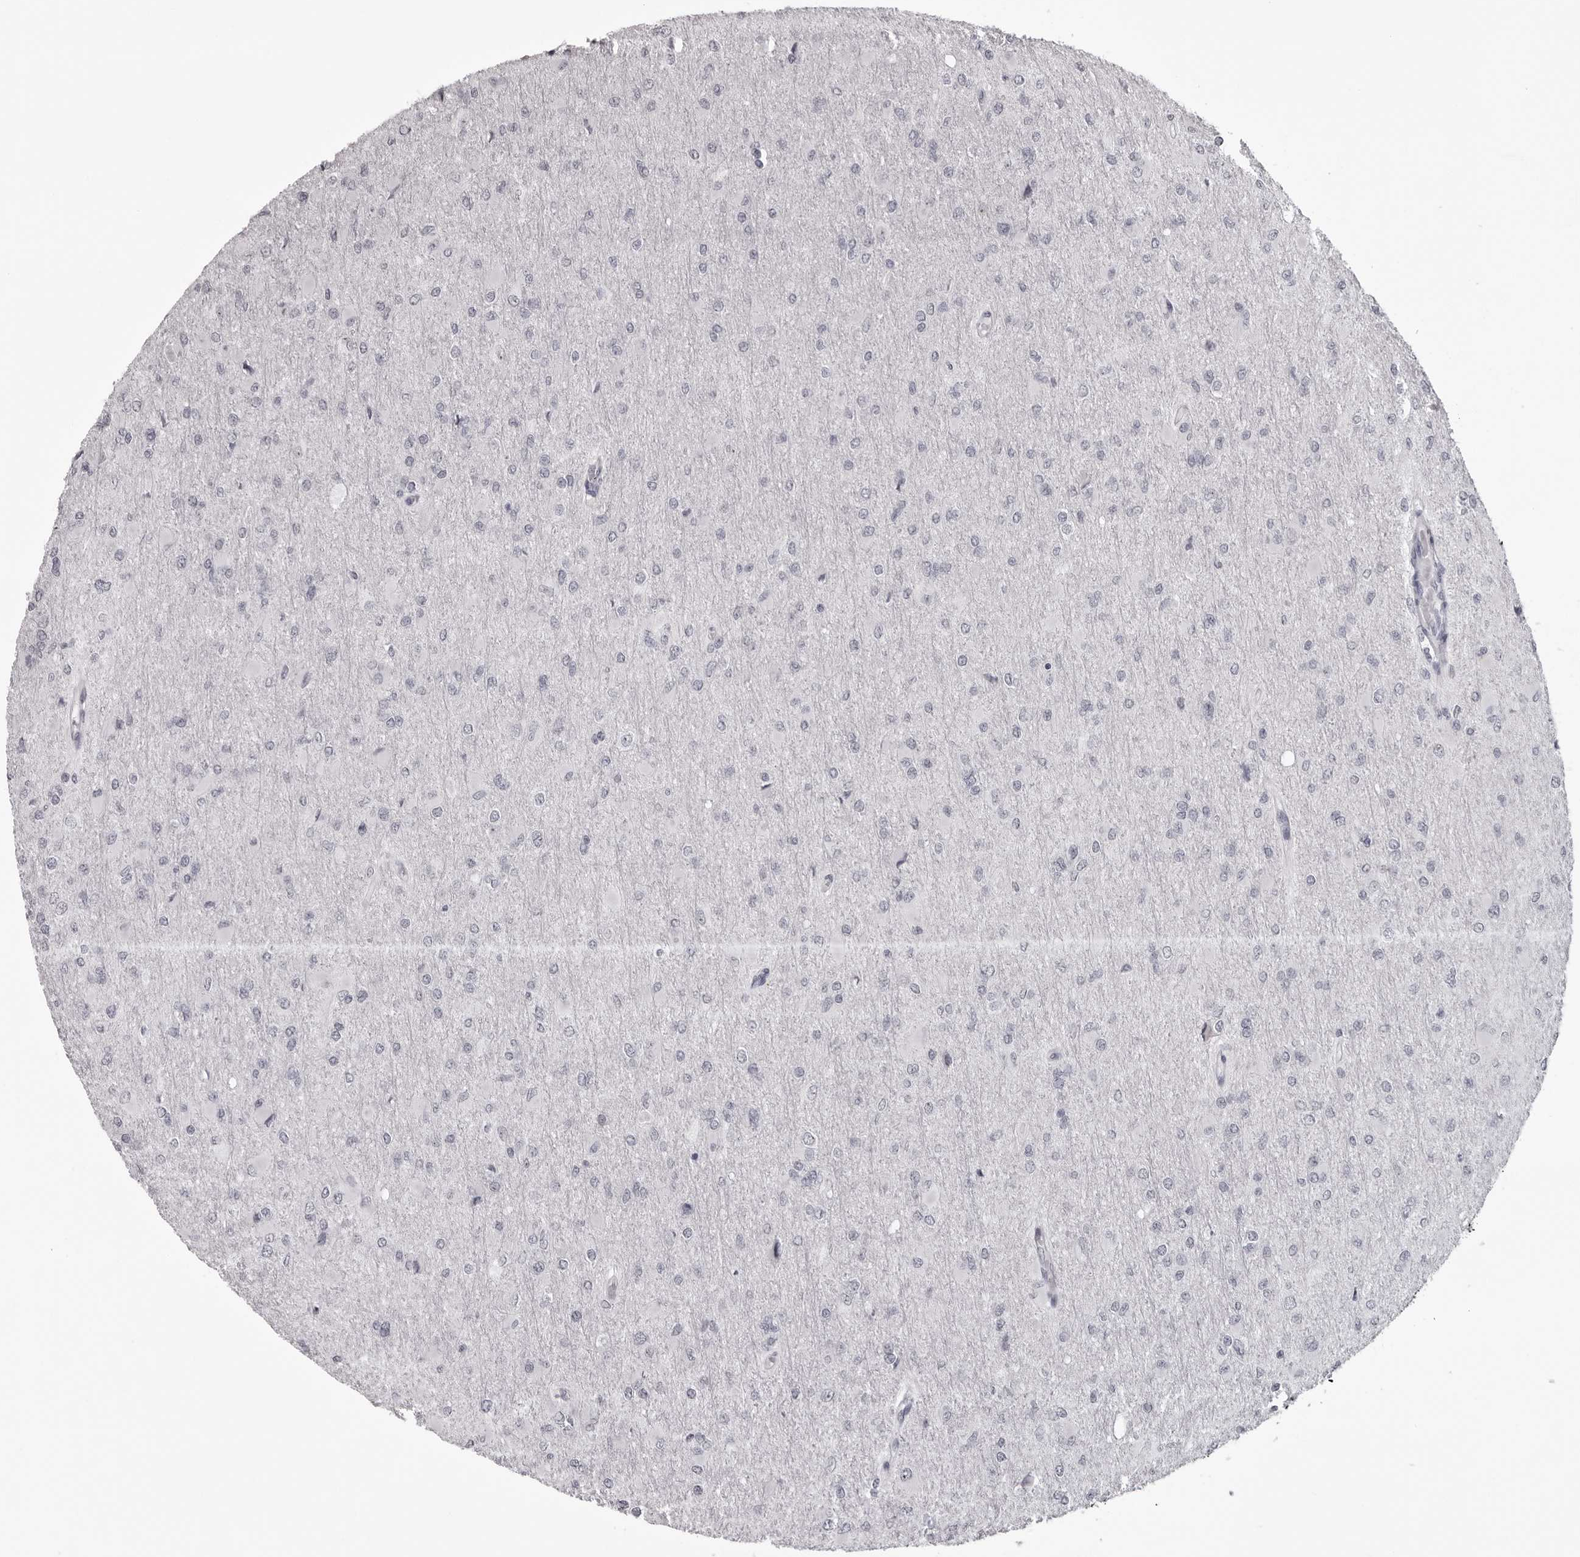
{"staining": {"intensity": "negative", "quantity": "none", "location": "none"}, "tissue": "glioma", "cell_type": "Tumor cells", "image_type": "cancer", "snomed": [{"axis": "morphology", "description": "Glioma, malignant, High grade"}, {"axis": "topography", "description": "Cerebral cortex"}], "caption": "Human glioma stained for a protein using immunohistochemistry exhibits no positivity in tumor cells.", "gene": "HELZ", "patient": {"sex": "female", "age": 36}}